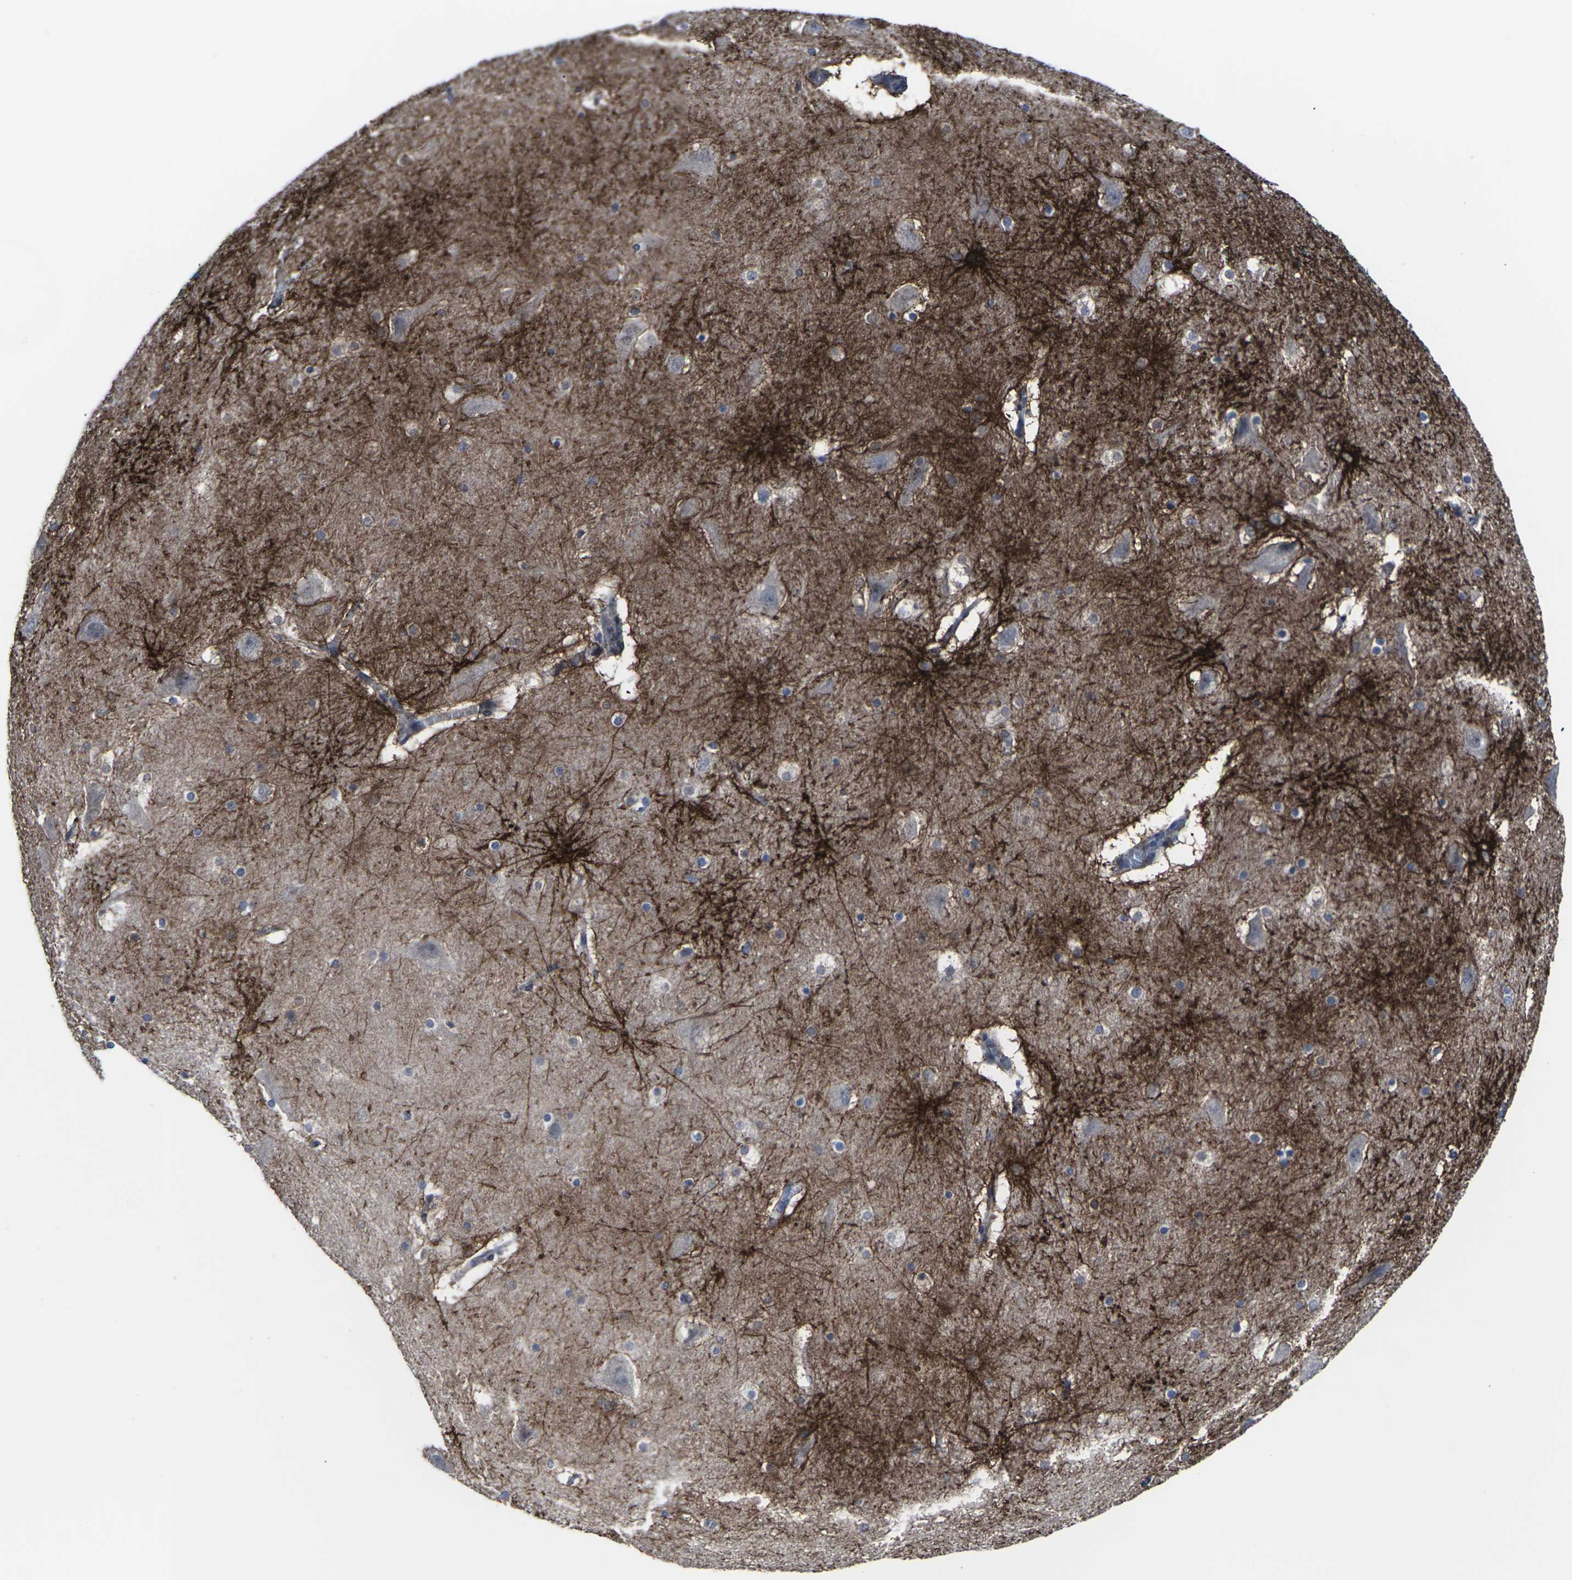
{"staining": {"intensity": "strong", "quantity": "<25%", "location": "cytoplasmic/membranous"}, "tissue": "hippocampus", "cell_type": "Glial cells", "image_type": "normal", "snomed": [{"axis": "morphology", "description": "Normal tissue, NOS"}, {"axis": "topography", "description": "Hippocampus"}], "caption": "Immunohistochemistry (IHC) image of unremarkable hippocampus stained for a protein (brown), which displays medium levels of strong cytoplasmic/membranous staining in about <25% of glial cells.", "gene": "MSANTD4", "patient": {"sex": "male", "age": 45}}